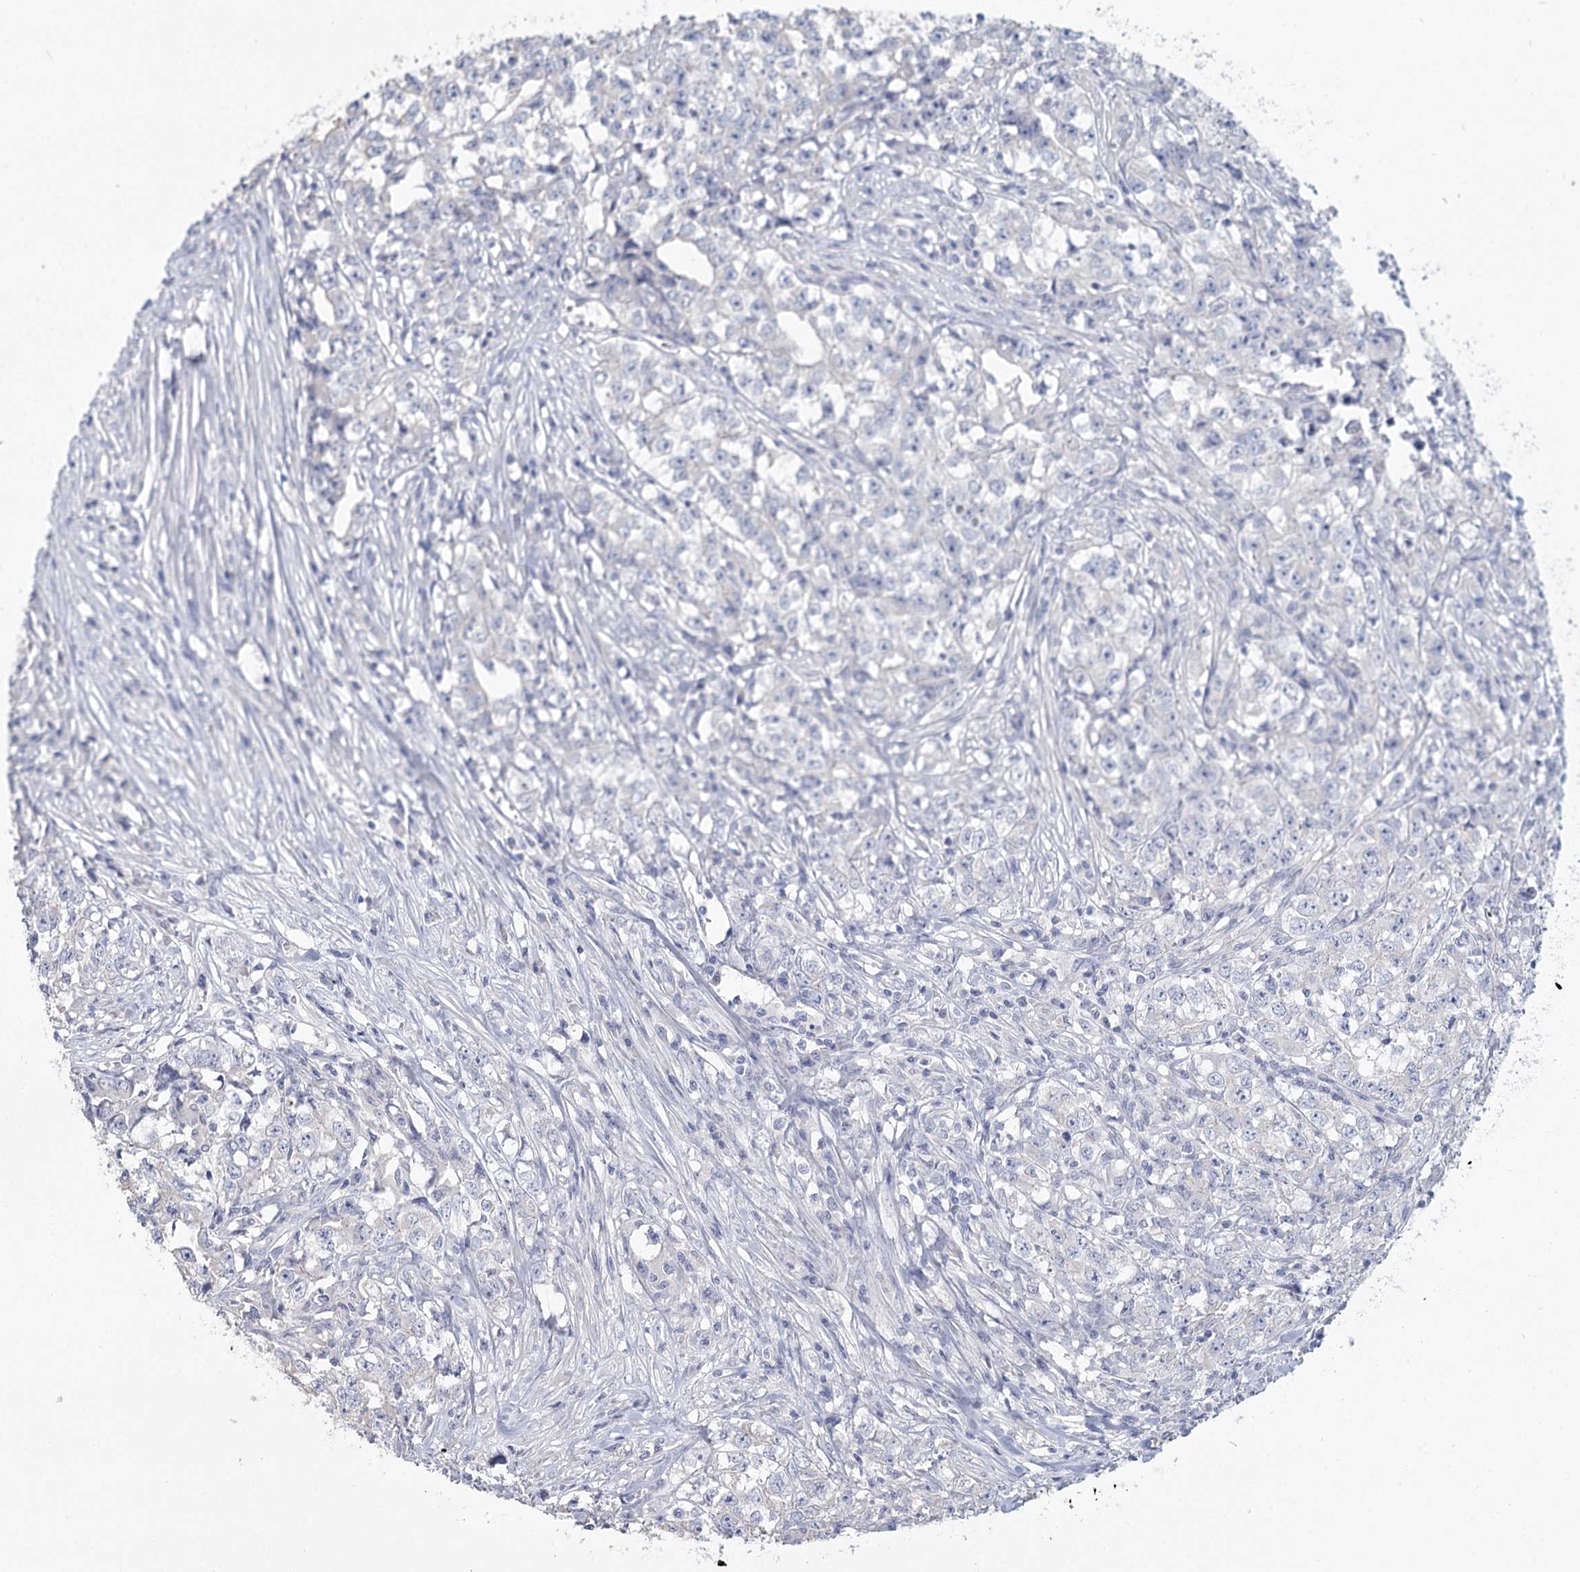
{"staining": {"intensity": "negative", "quantity": "none", "location": "none"}, "tissue": "testis cancer", "cell_type": "Tumor cells", "image_type": "cancer", "snomed": [{"axis": "morphology", "description": "Seminoma, NOS"}, {"axis": "morphology", "description": "Carcinoma, Embryonal, NOS"}, {"axis": "topography", "description": "Testis"}], "caption": "An IHC histopathology image of embryonal carcinoma (testis) is shown. There is no staining in tumor cells of embryonal carcinoma (testis).", "gene": "CNTLN", "patient": {"sex": "male", "age": 43}}